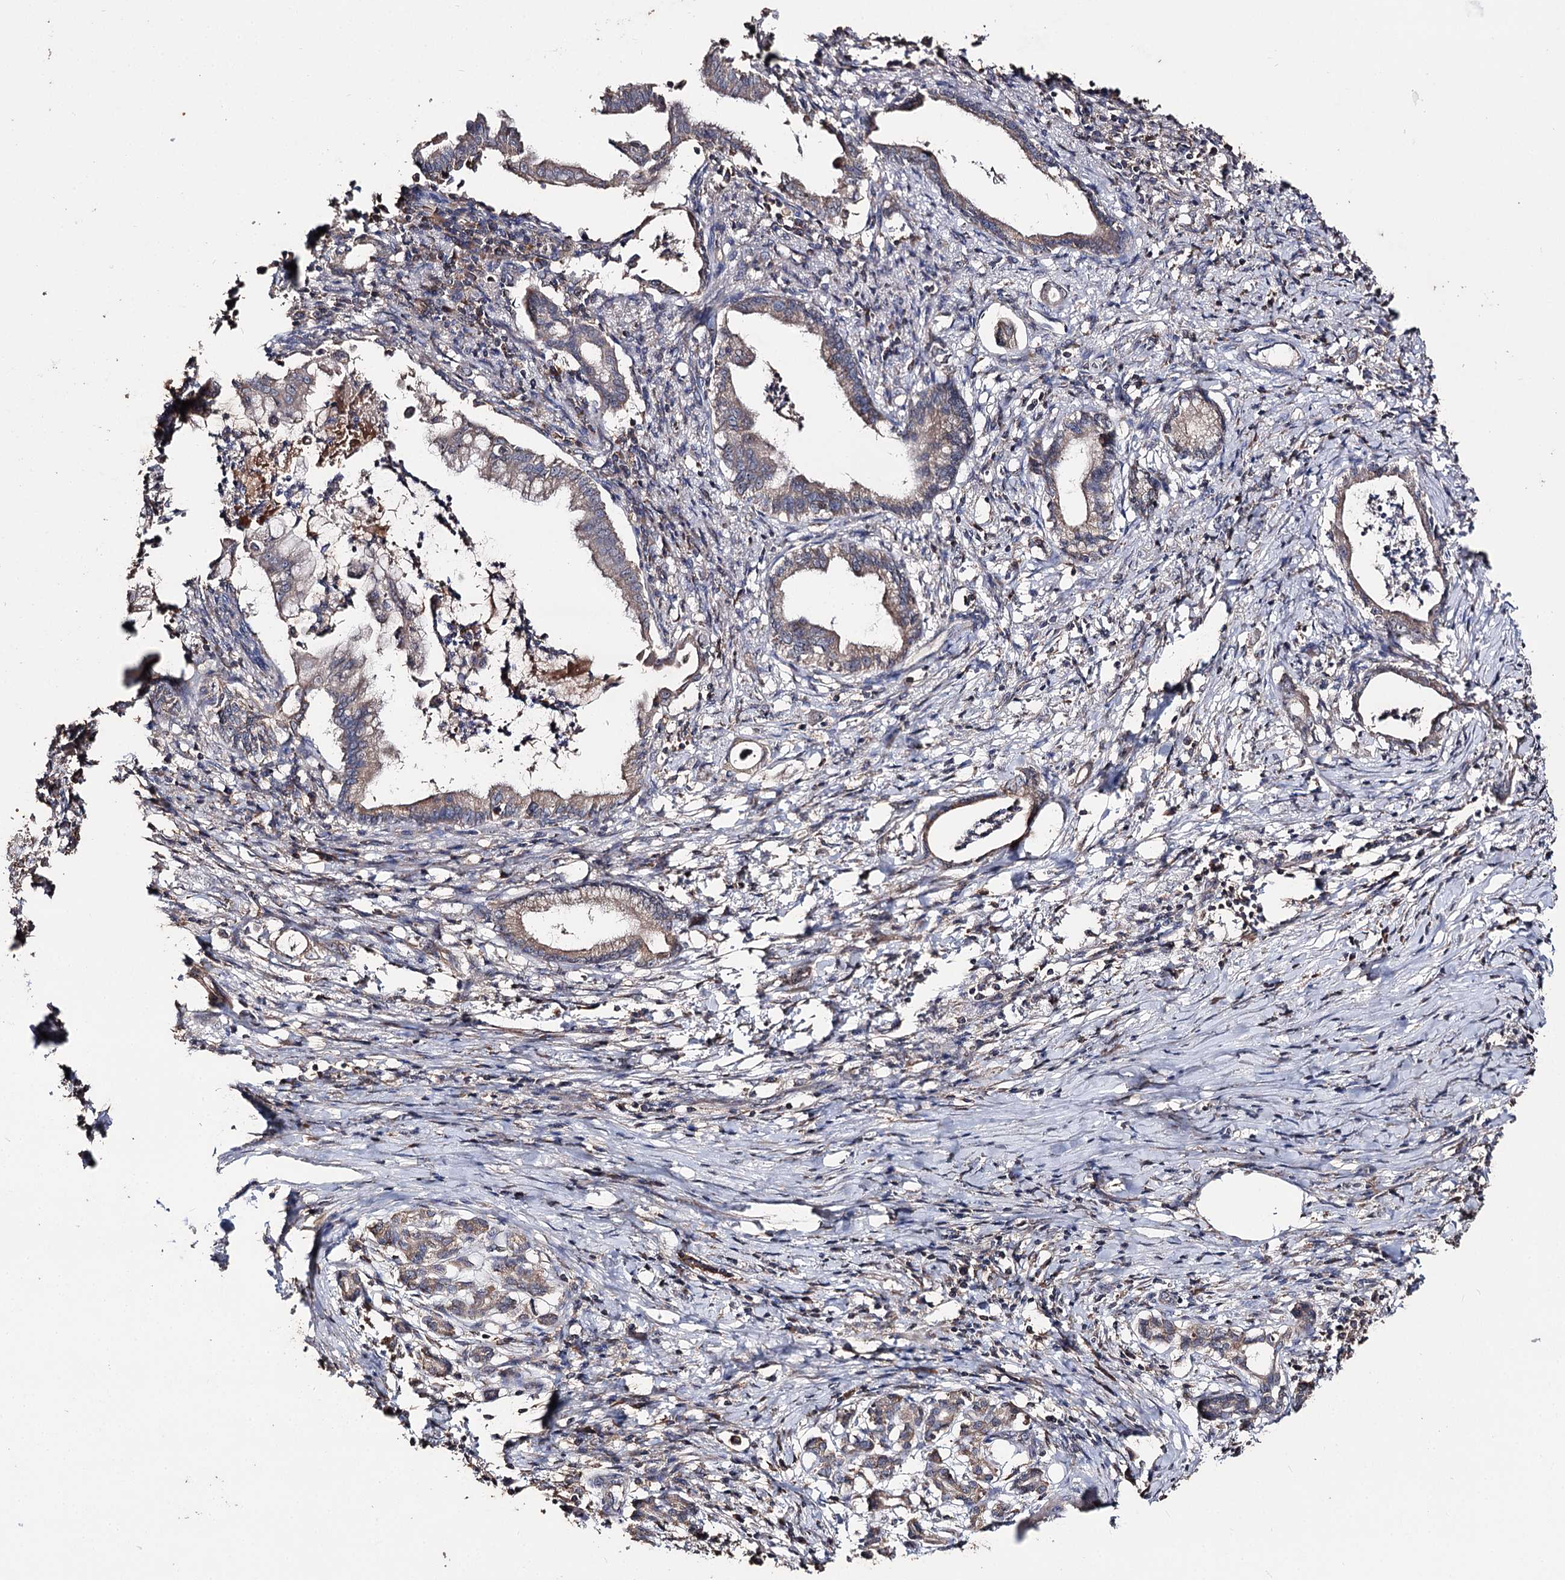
{"staining": {"intensity": "weak", "quantity": ">75%", "location": "cytoplasmic/membranous"}, "tissue": "pancreatic cancer", "cell_type": "Tumor cells", "image_type": "cancer", "snomed": [{"axis": "morphology", "description": "Adenocarcinoma, NOS"}, {"axis": "topography", "description": "Pancreas"}], "caption": "Approximately >75% of tumor cells in human adenocarcinoma (pancreatic) reveal weak cytoplasmic/membranous protein expression as visualized by brown immunohistochemical staining.", "gene": "FAM53B", "patient": {"sex": "female", "age": 55}}